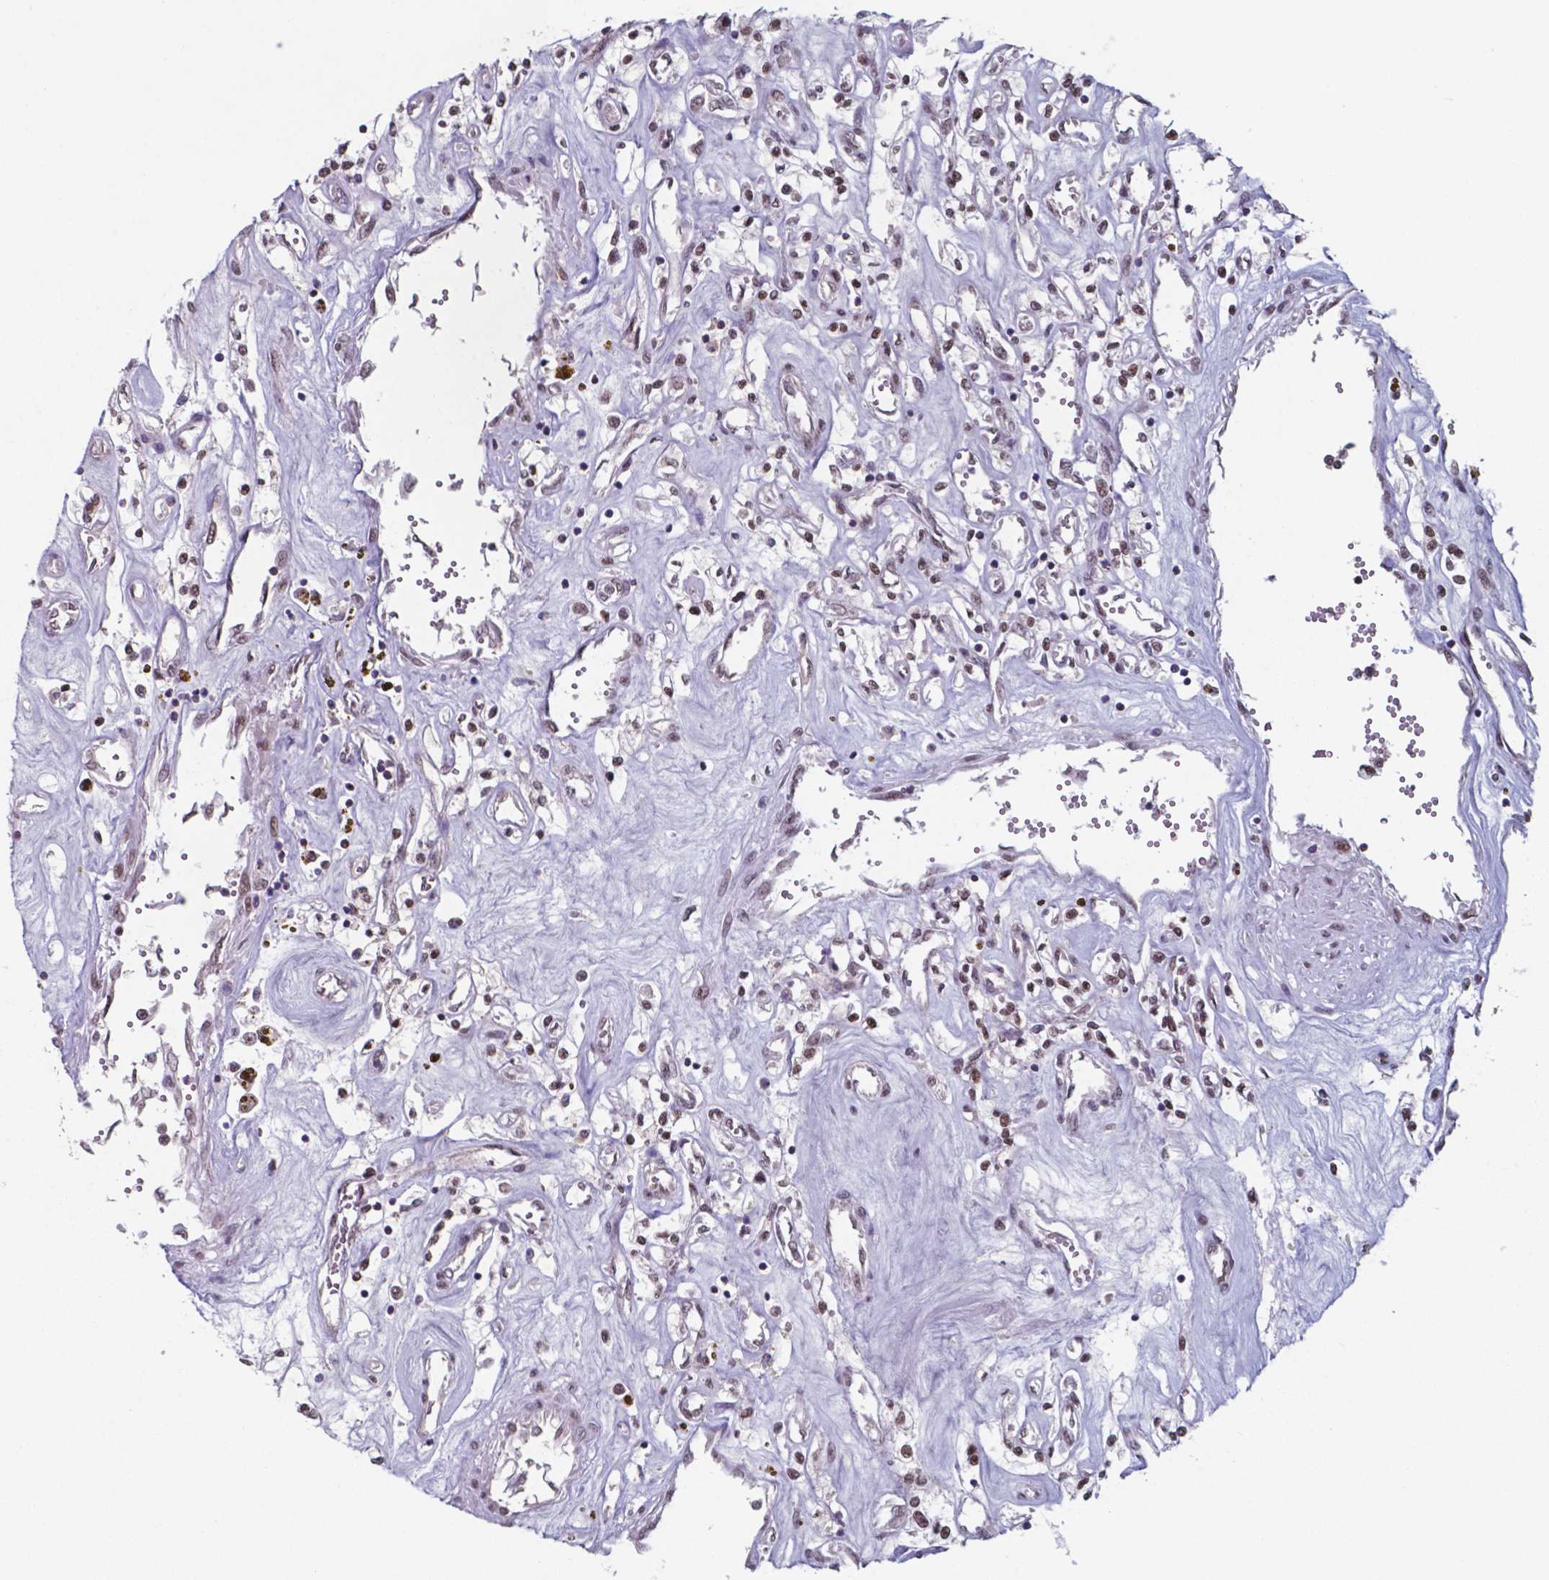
{"staining": {"intensity": "moderate", "quantity": ">75%", "location": "nuclear"}, "tissue": "renal cancer", "cell_type": "Tumor cells", "image_type": "cancer", "snomed": [{"axis": "morphology", "description": "Adenocarcinoma, NOS"}, {"axis": "topography", "description": "Kidney"}], "caption": "Immunohistochemical staining of human renal cancer demonstrates medium levels of moderate nuclear protein positivity in approximately >75% of tumor cells. Using DAB (3,3'-diaminobenzidine) (brown) and hematoxylin (blue) stains, captured at high magnification using brightfield microscopy.", "gene": "UBA1", "patient": {"sex": "female", "age": 59}}